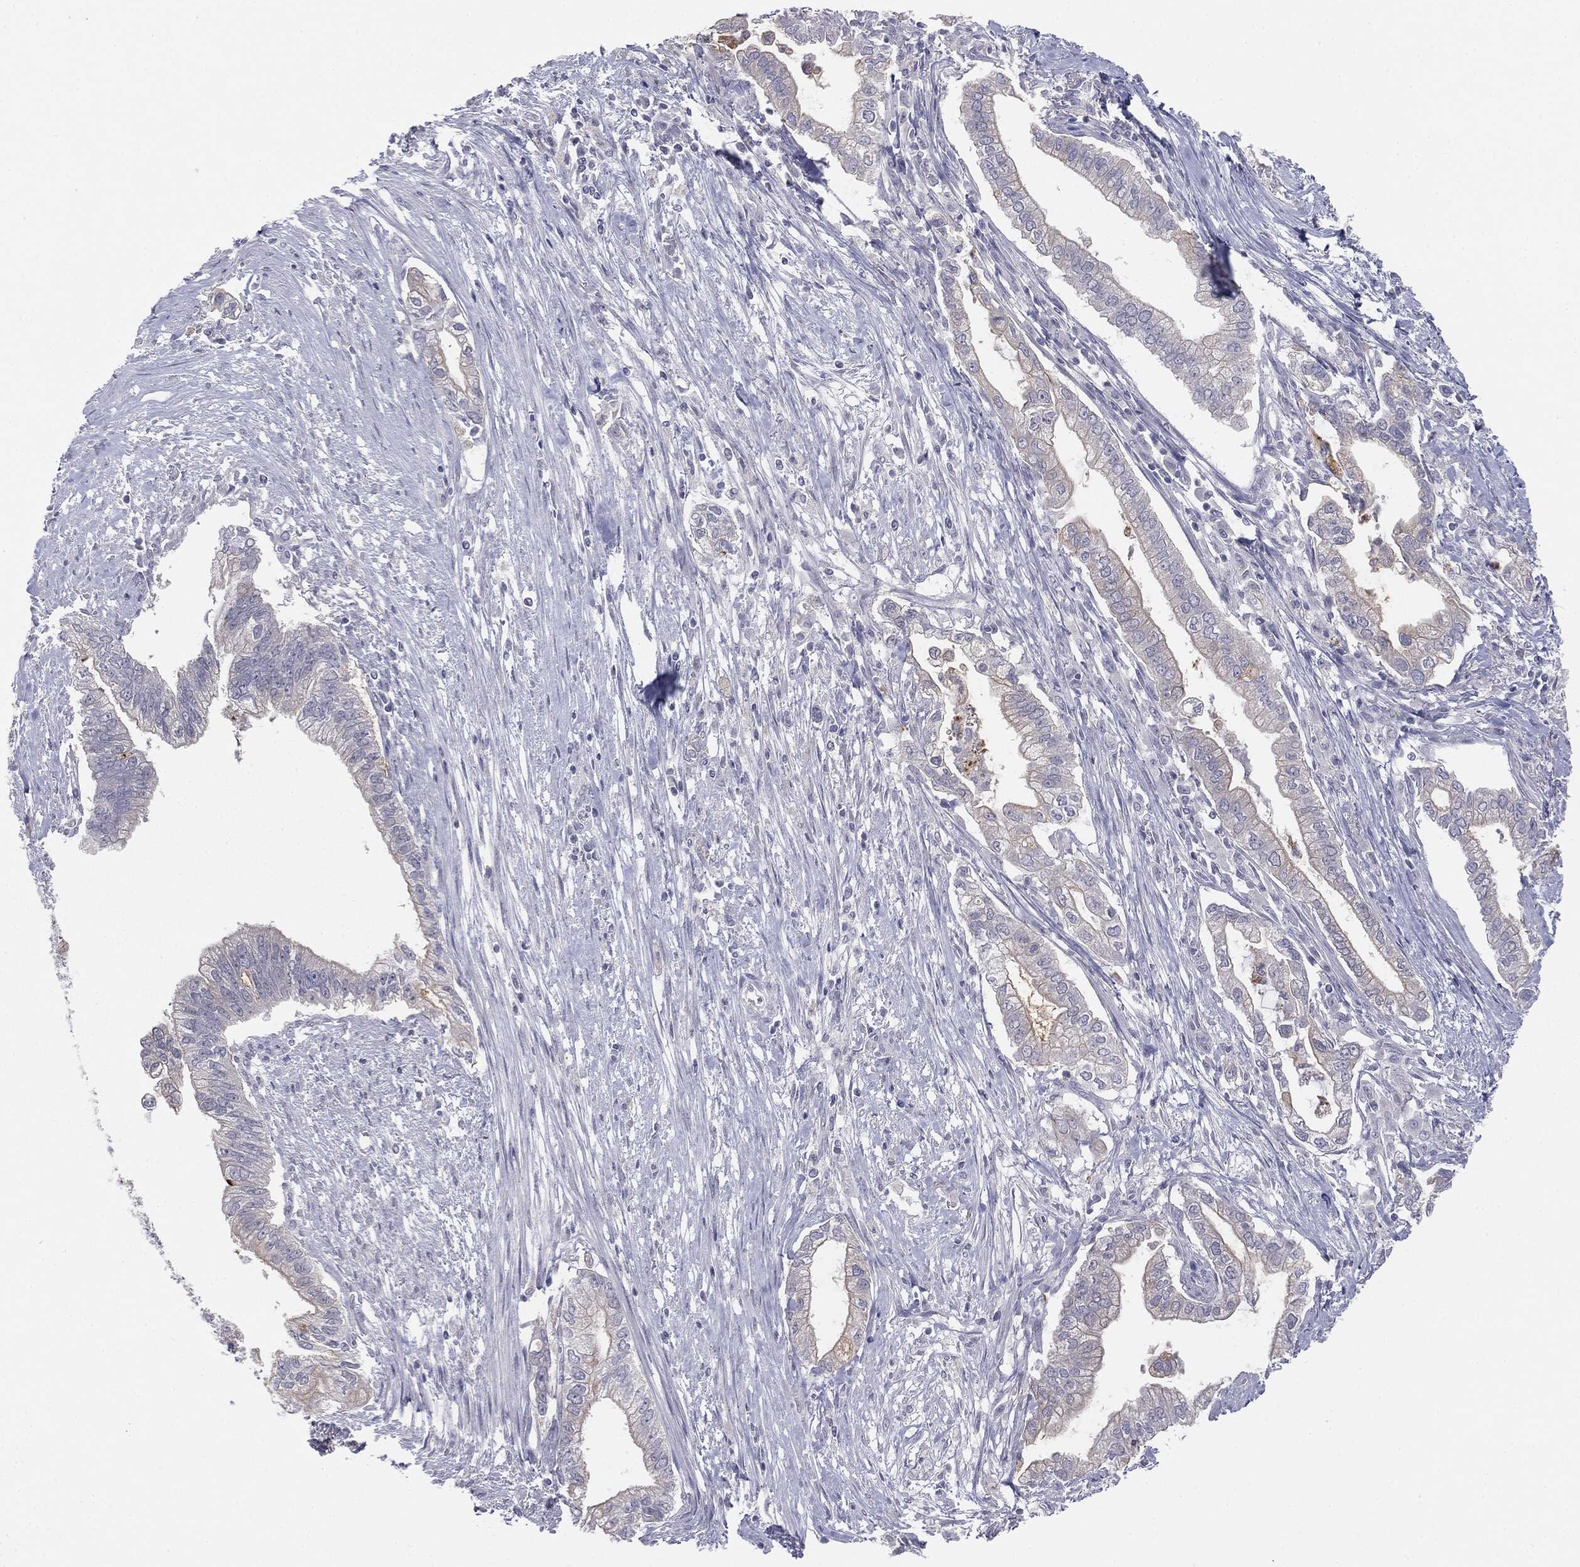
{"staining": {"intensity": "negative", "quantity": "none", "location": "none"}, "tissue": "pancreatic cancer", "cell_type": "Tumor cells", "image_type": "cancer", "snomed": [{"axis": "morphology", "description": "Adenocarcinoma, NOS"}, {"axis": "topography", "description": "Pancreas"}], "caption": "Micrograph shows no protein staining in tumor cells of pancreatic adenocarcinoma tissue.", "gene": "MUC1", "patient": {"sex": "male", "age": 70}}